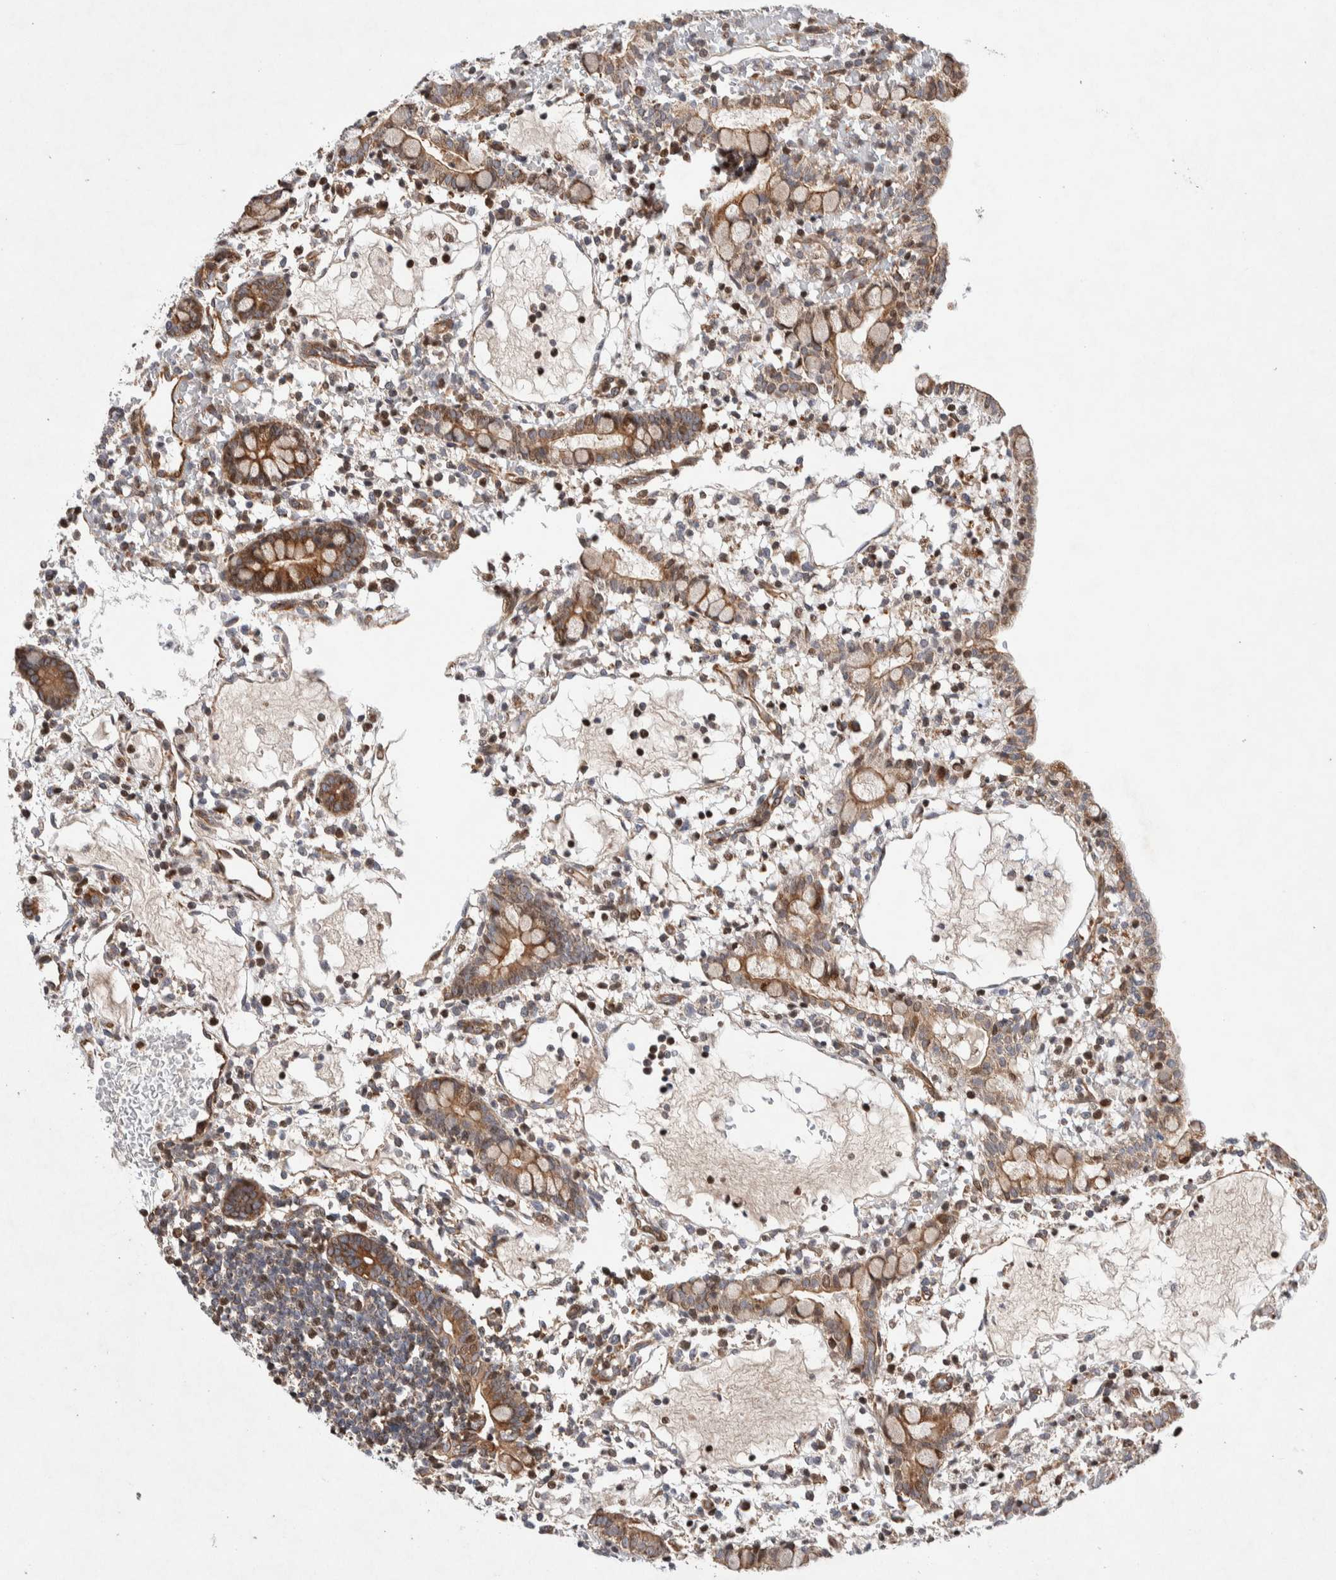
{"staining": {"intensity": "moderate", "quantity": ">75%", "location": "cytoplasmic/membranous"}, "tissue": "small intestine", "cell_type": "Glandular cells", "image_type": "normal", "snomed": [{"axis": "morphology", "description": "Normal tissue, NOS"}, {"axis": "morphology", "description": "Developmental malformation"}, {"axis": "topography", "description": "Small intestine"}], "caption": "Glandular cells demonstrate moderate cytoplasmic/membranous expression in approximately >75% of cells in normal small intestine.", "gene": "LZTS1", "patient": {"sex": "male"}}